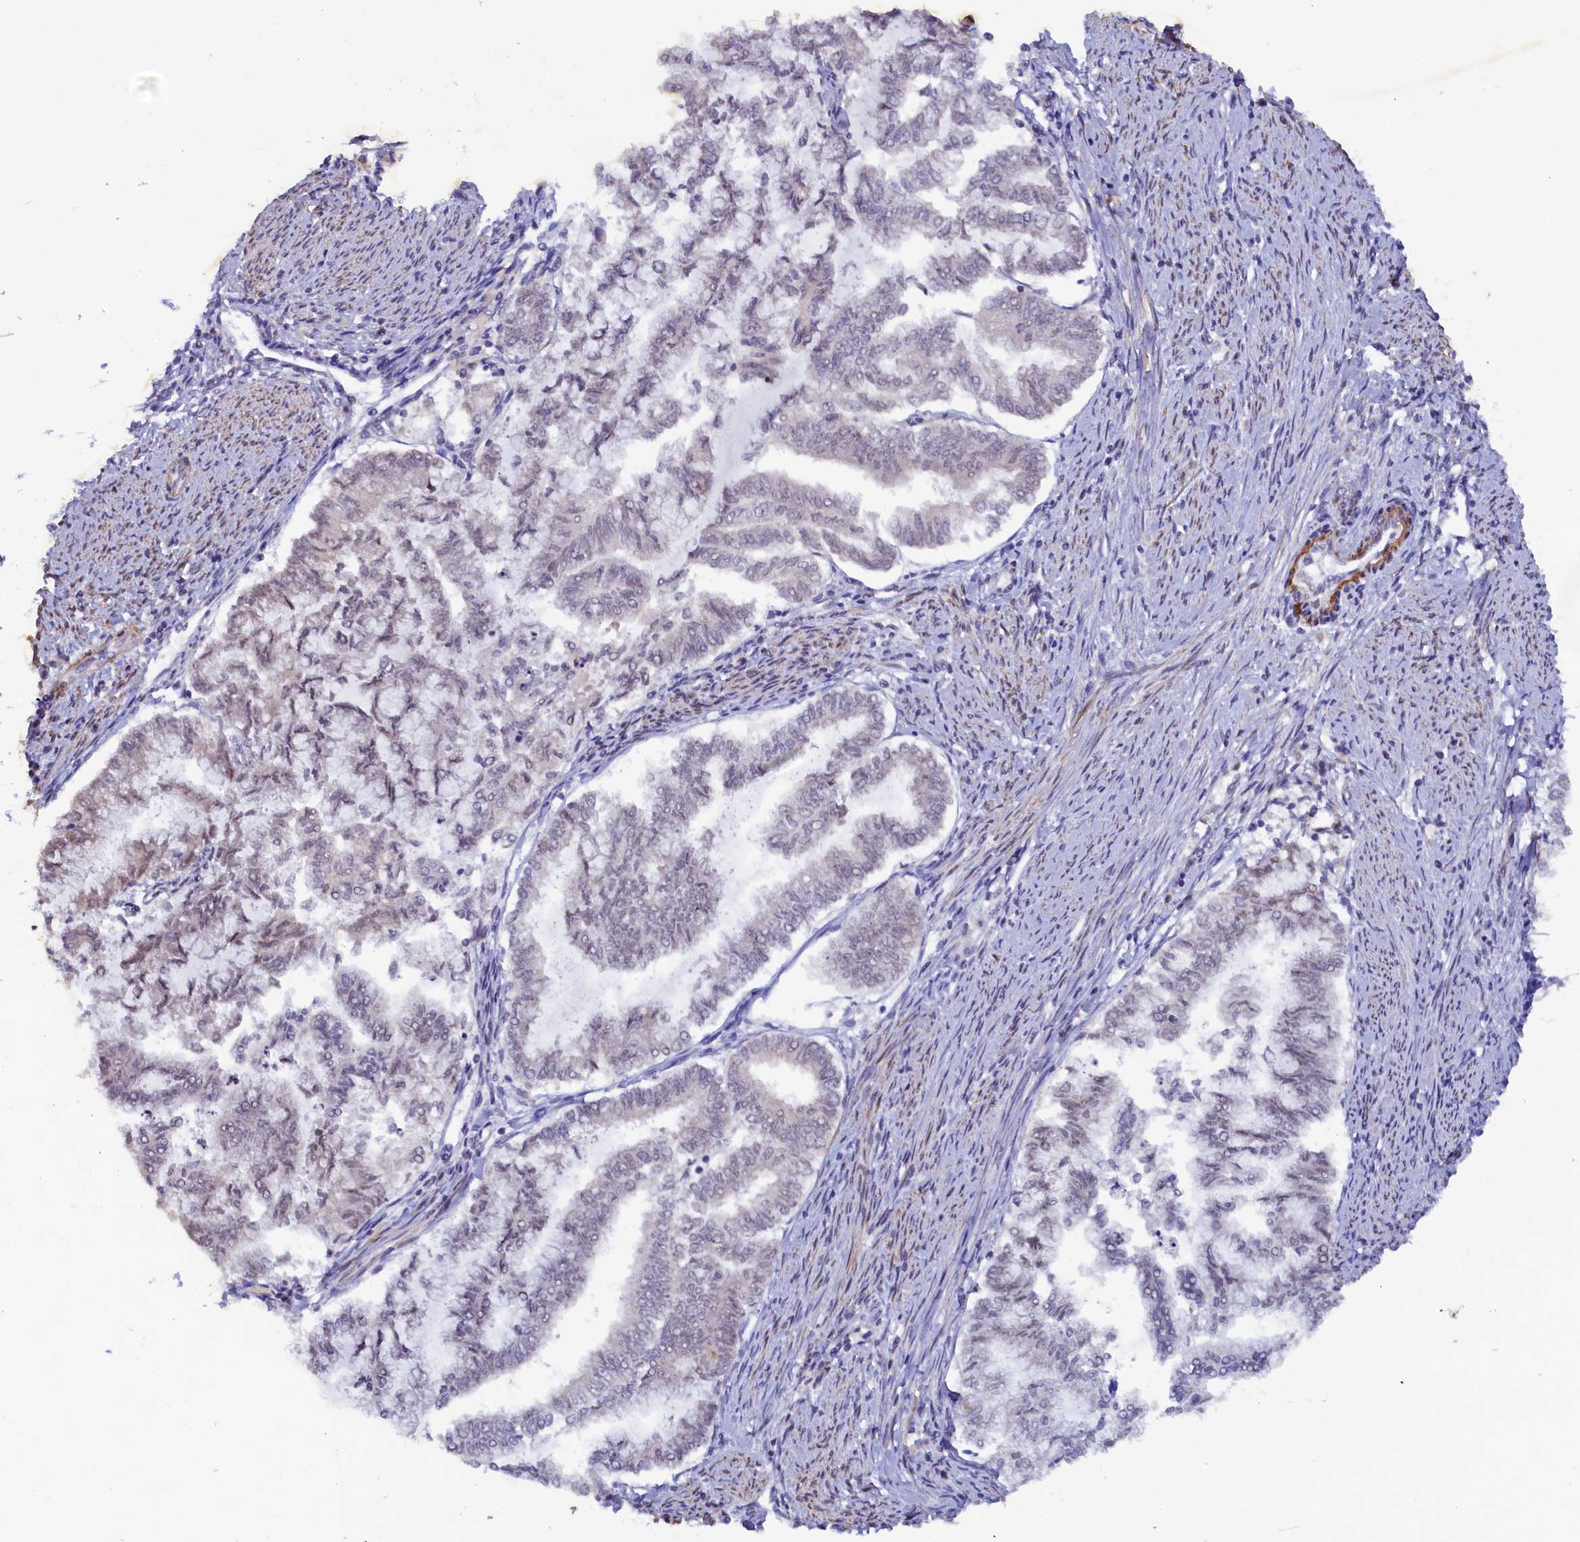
{"staining": {"intensity": "negative", "quantity": "none", "location": "none"}, "tissue": "endometrial cancer", "cell_type": "Tumor cells", "image_type": "cancer", "snomed": [{"axis": "morphology", "description": "Adenocarcinoma, NOS"}, {"axis": "topography", "description": "Endometrium"}], "caption": "A high-resolution image shows immunohistochemistry (IHC) staining of adenocarcinoma (endometrial), which reveals no significant positivity in tumor cells.", "gene": "INTS14", "patient": {"sex": "female", "age": 79}}